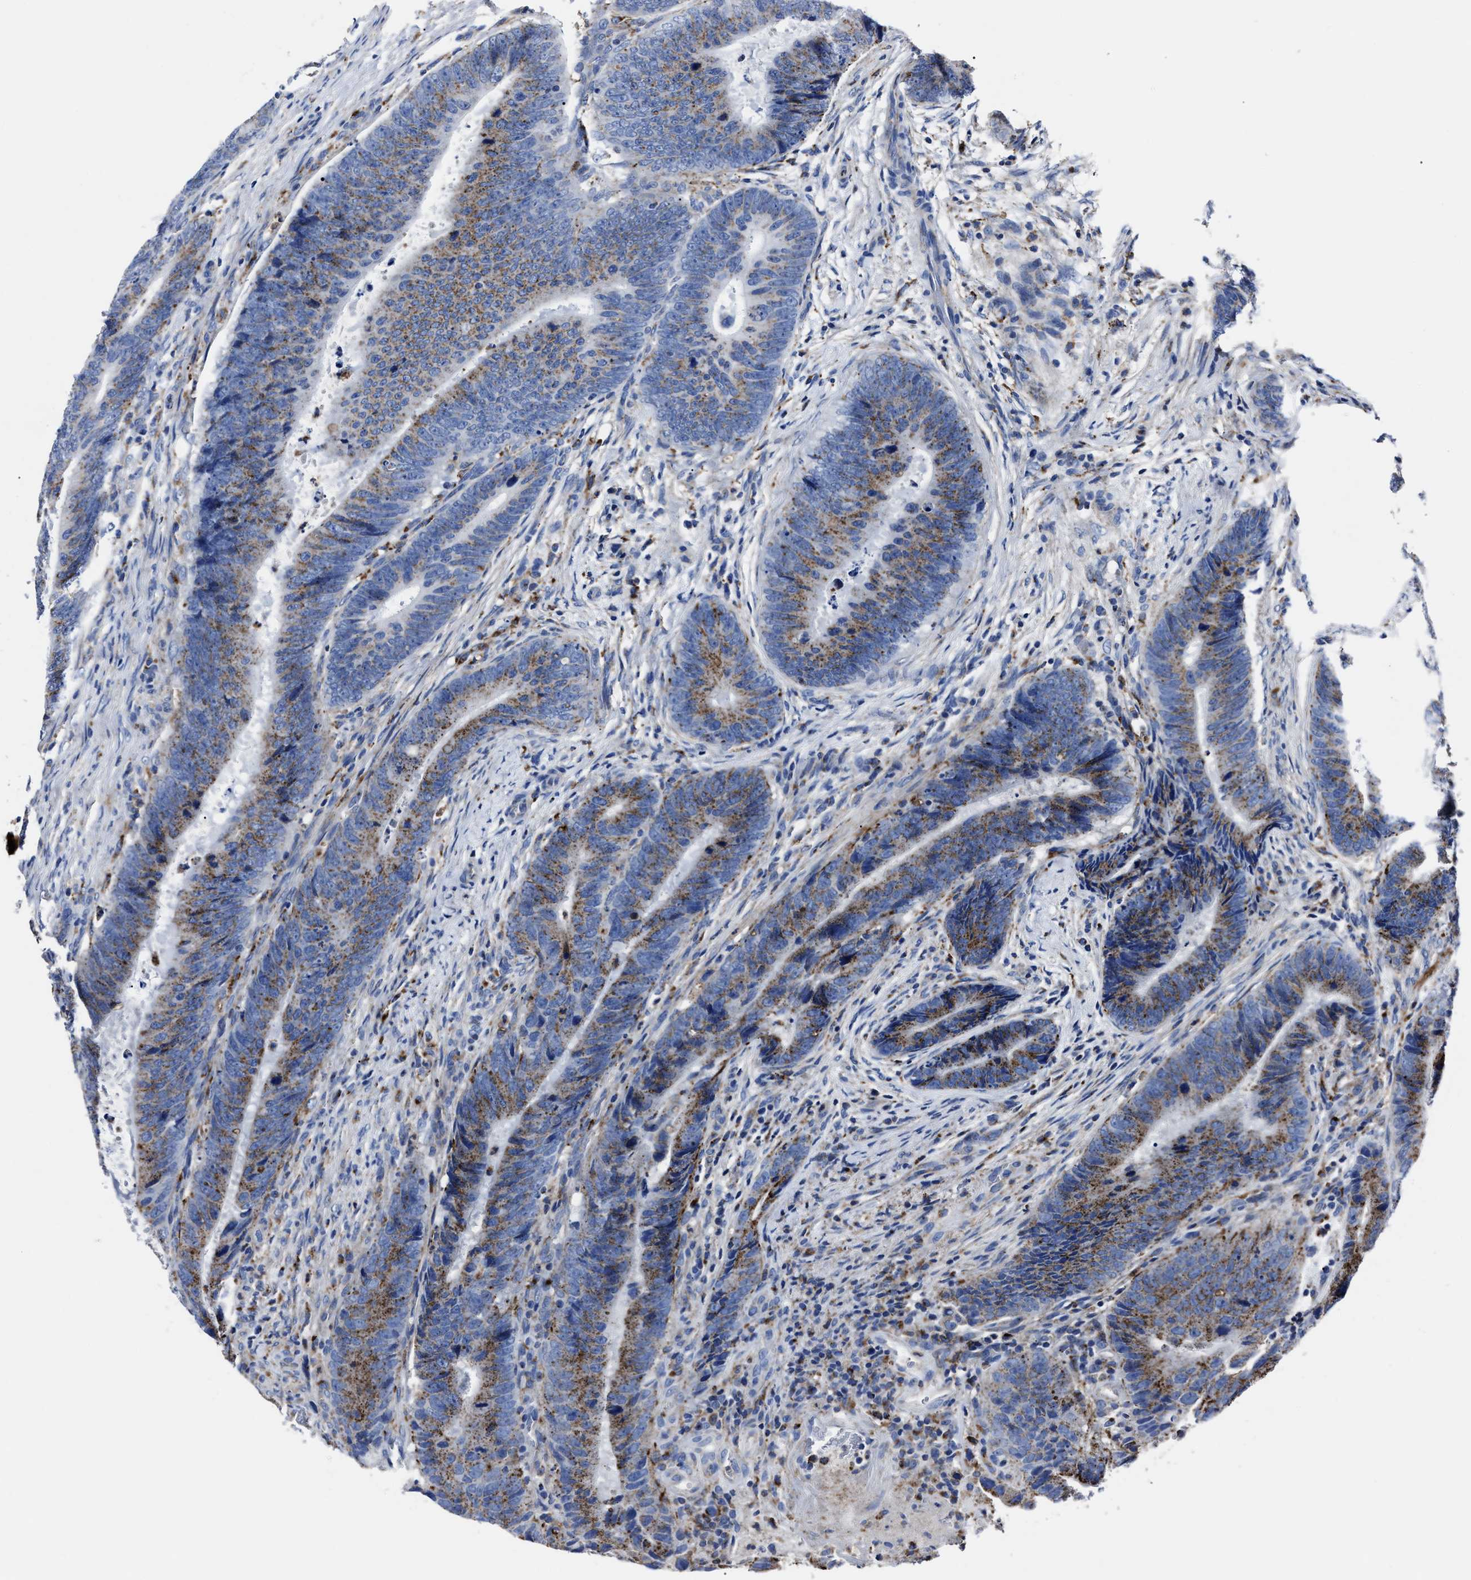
{"staining": {"intensity": "moderate", "quantity": "25%-75%", "location": "cytoplasmic/membranous"}, "tissue": "colorectal cancer", "cell_type": "Tumor cells", "image_type": "cancer", "snomed": [{"axis": "morphology", "description": "Adenocarcinoma, NOS"}, {"axis": "topography", "description": "Colon"}], "caption": "Immunohistochemistry of adenocarcinoma (colorectal) displays medium levels of moderate cytoplasmic/membranous staining in about 25%-75% of tumor cells. Ihc stains the protein of interest in brown and the nuclei are stained blue.", "gene": "LAMTOR4", "patient": {"sex": "male", "age": 56}}